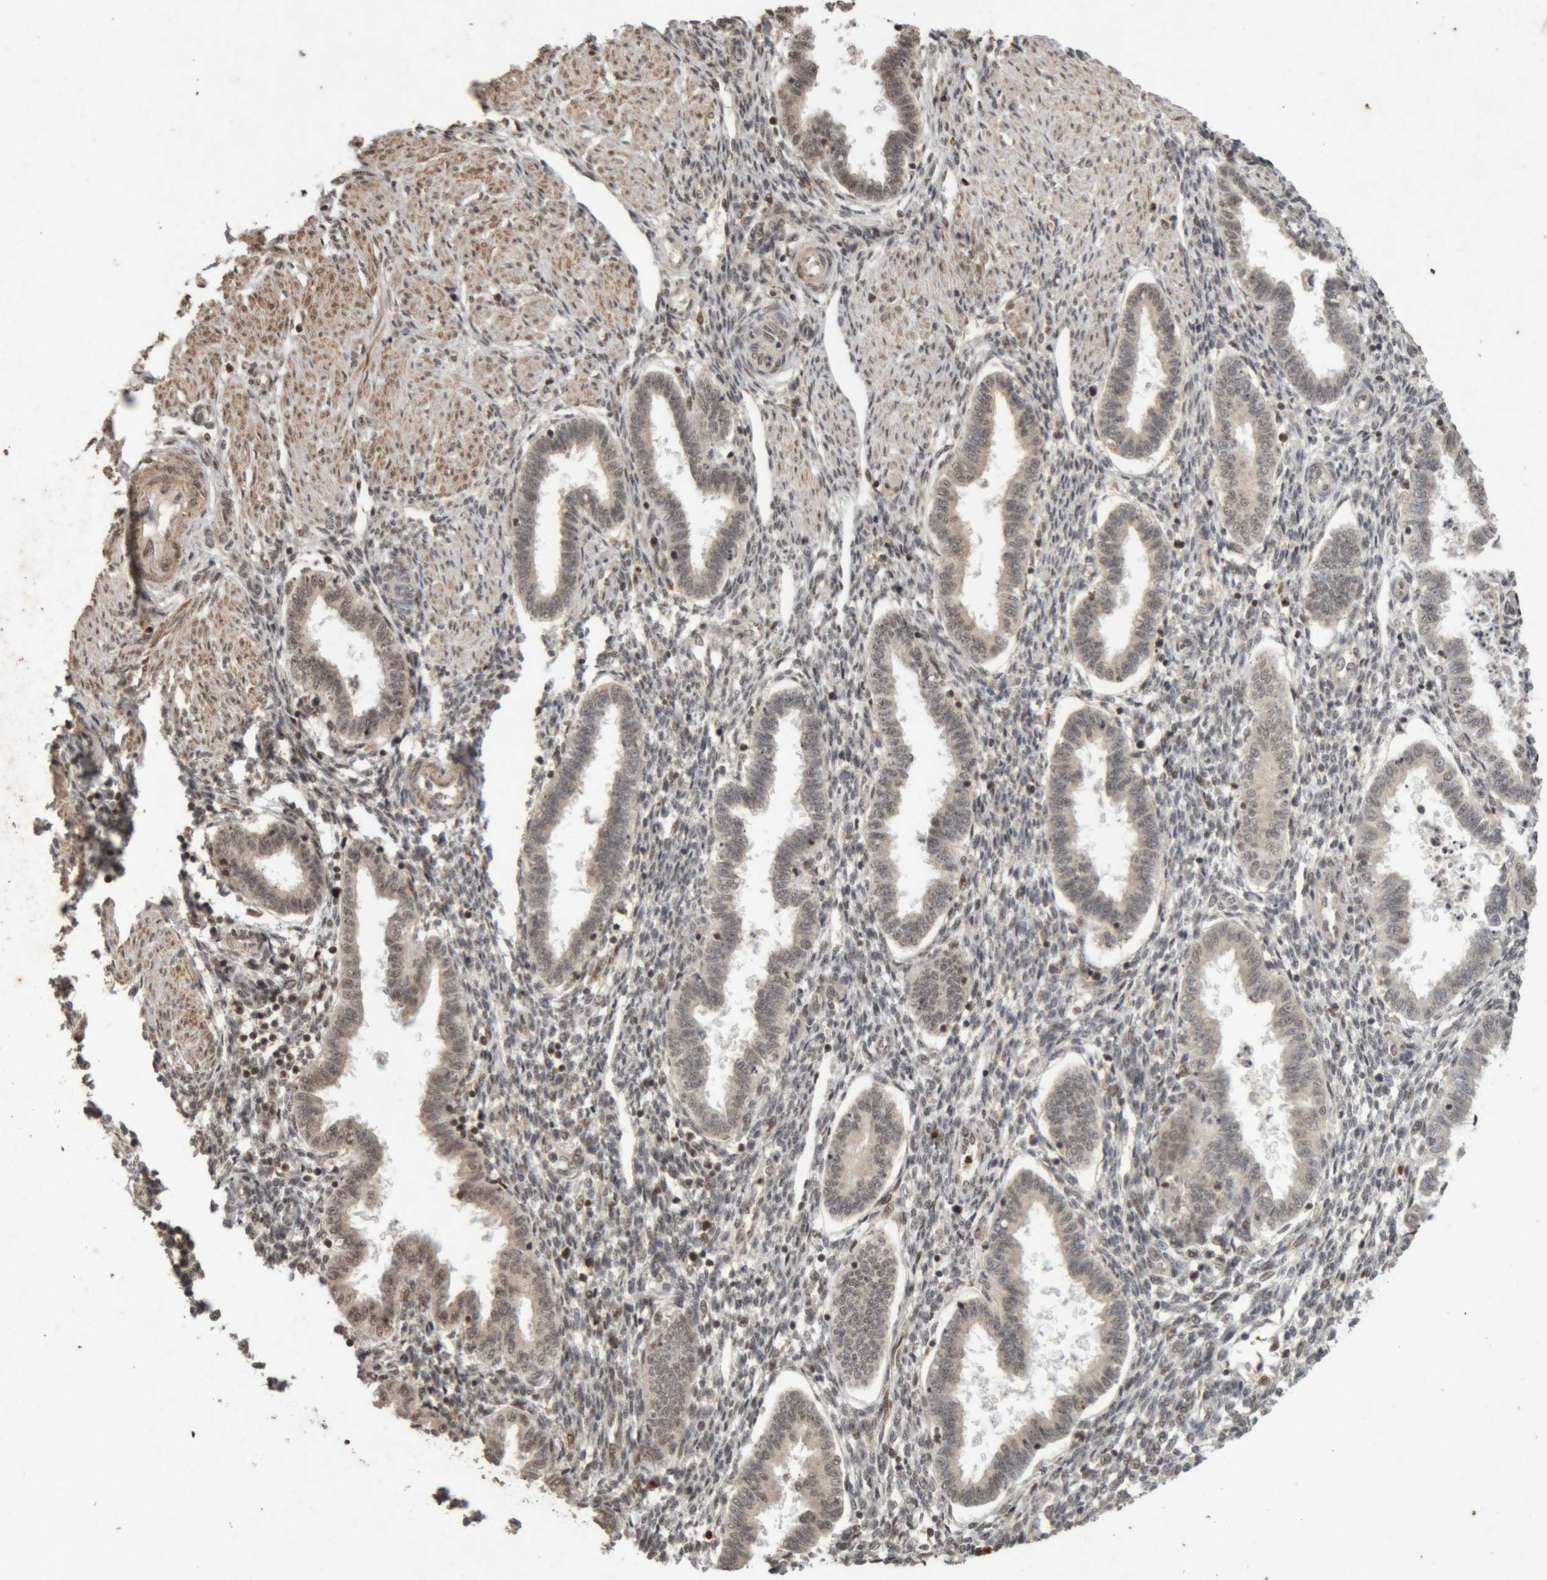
{"staining": {"intensity": "moderate", "quantity": "25%-75%", "location": "cytoplasmic/membranous,nuclear"}, "tissue": "endometrium", "cell_type": "Cells in endometrial stroma", "image_type": "normal", "snomed": [{"axis": "morphology", "description": "Normal tissue, NOS"}, {"axis": "topography", "description": "Endometrium"}], "caption": "Protein analysis of normal endometrium demonstrates moderate cytoplasmic/membranous,nuclear positivity in approximately 25%-75% of cells in endometrial stroma. (IHC, brightfield microscopy, high magnification).", "gene": "KEAP1", "patient": {"sex": "female", "age": 33}}